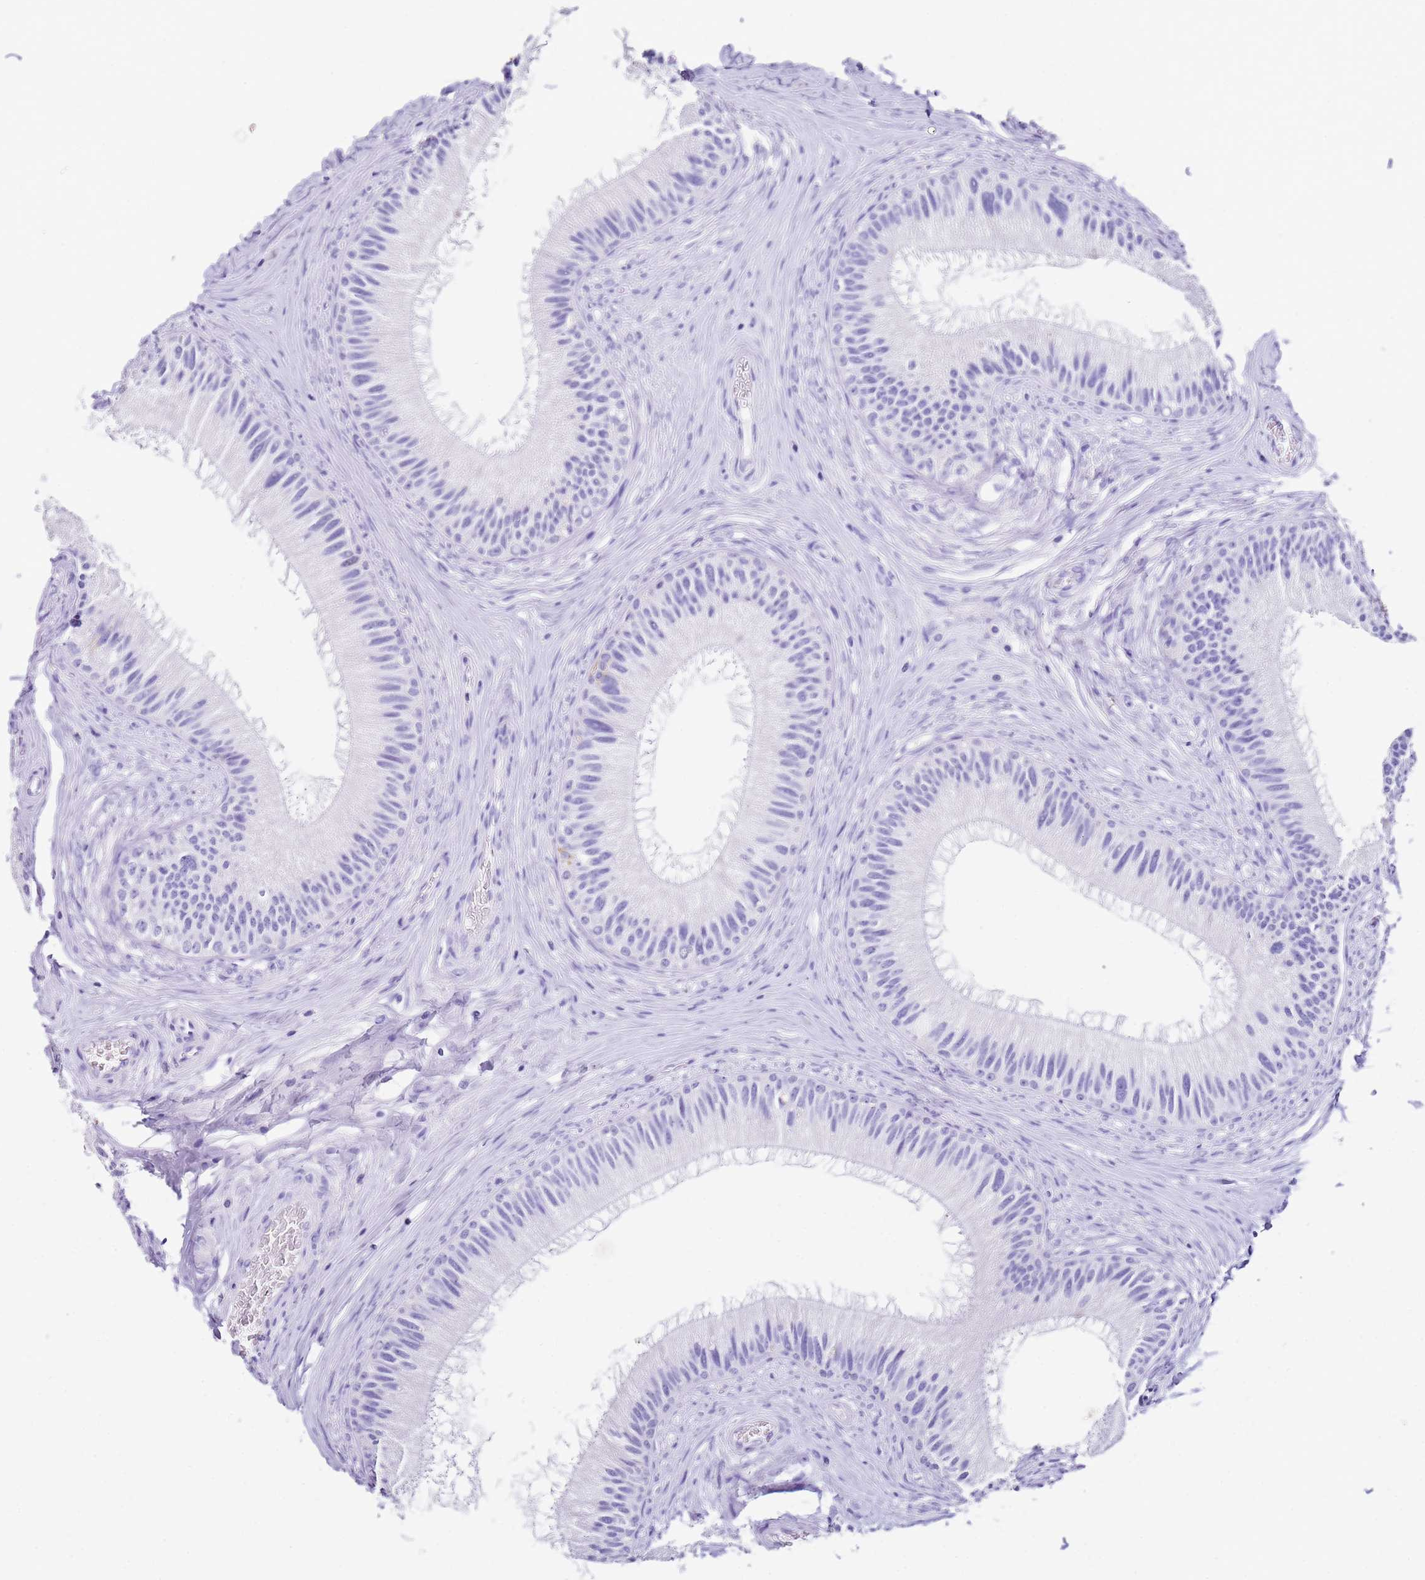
{"staining": {"intensity": "negative", "quantity": "none", "location": "none"}, "tissue": "epididymis", "cell_type": "Glandular cells", "image_type": "normal", "snomed": [{"axis": "morphology", "description": "Normal tissue, NOS"}, {"axis": "topography", "description": "Epididymis"}], "caption": "The IHC photomicrograph has no significant staining in glandular cells of epididymis.", "gene": "PTBP2", "patient": {"sex": "male", "age": 27}}